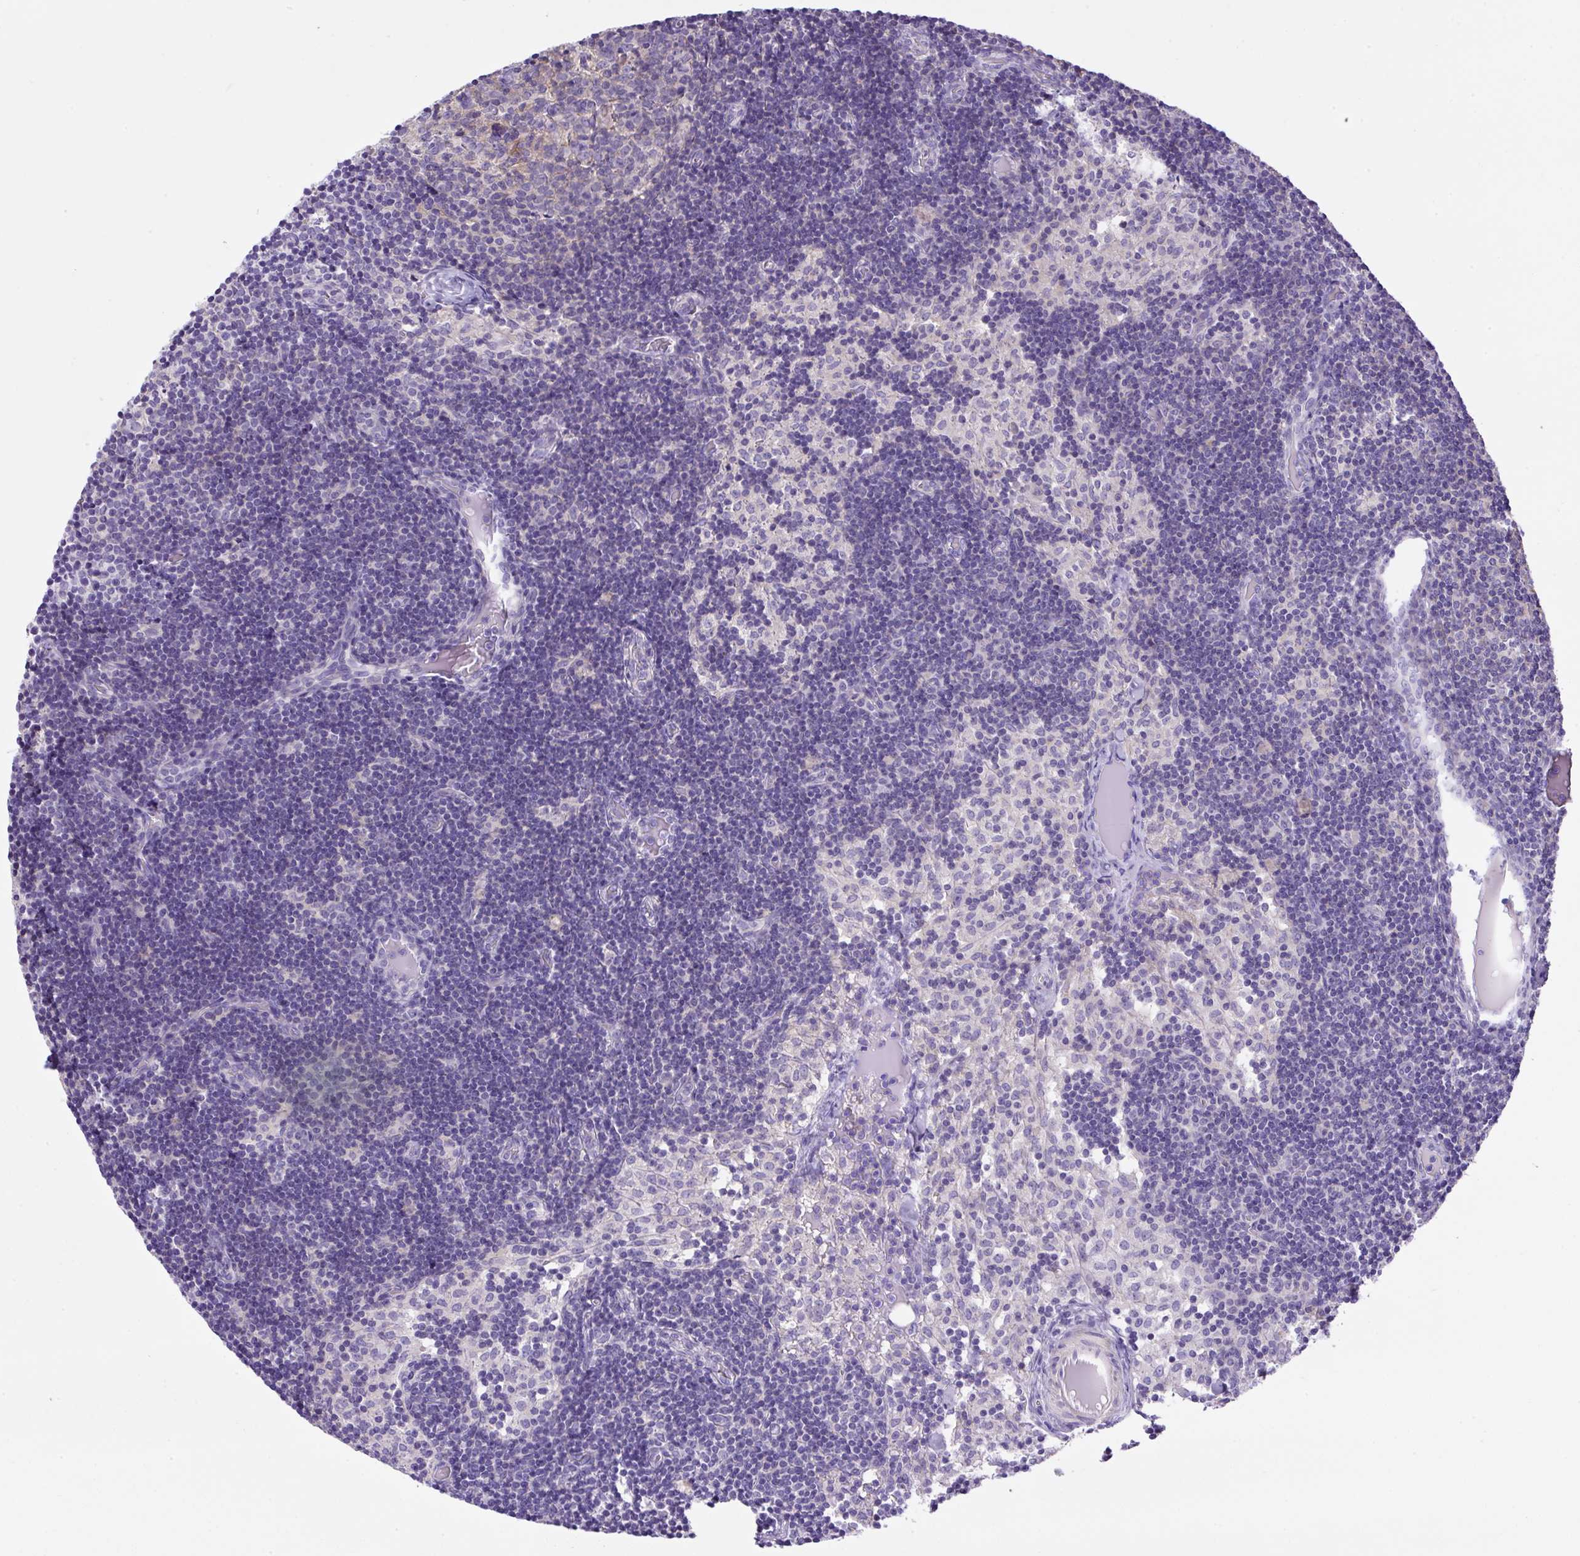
{"staining": {"intensity": "negative", "quantity": "none", "location": "none"}, "tissue": "lymph node", "cell_type": "Germinal center cells", "image_type": "normal", "snomed": [{"axis": "morphology", "description": "Normal tissue, NOS"}, {"axis": "topography", "description": "Lymph node"}], "caption": "Human lymph node stained for a protein using immunohistochemistry exhibits no expression in germinal center cells.", "gene": "NPTN", "patient": {"sex": "female", "age": 31}}